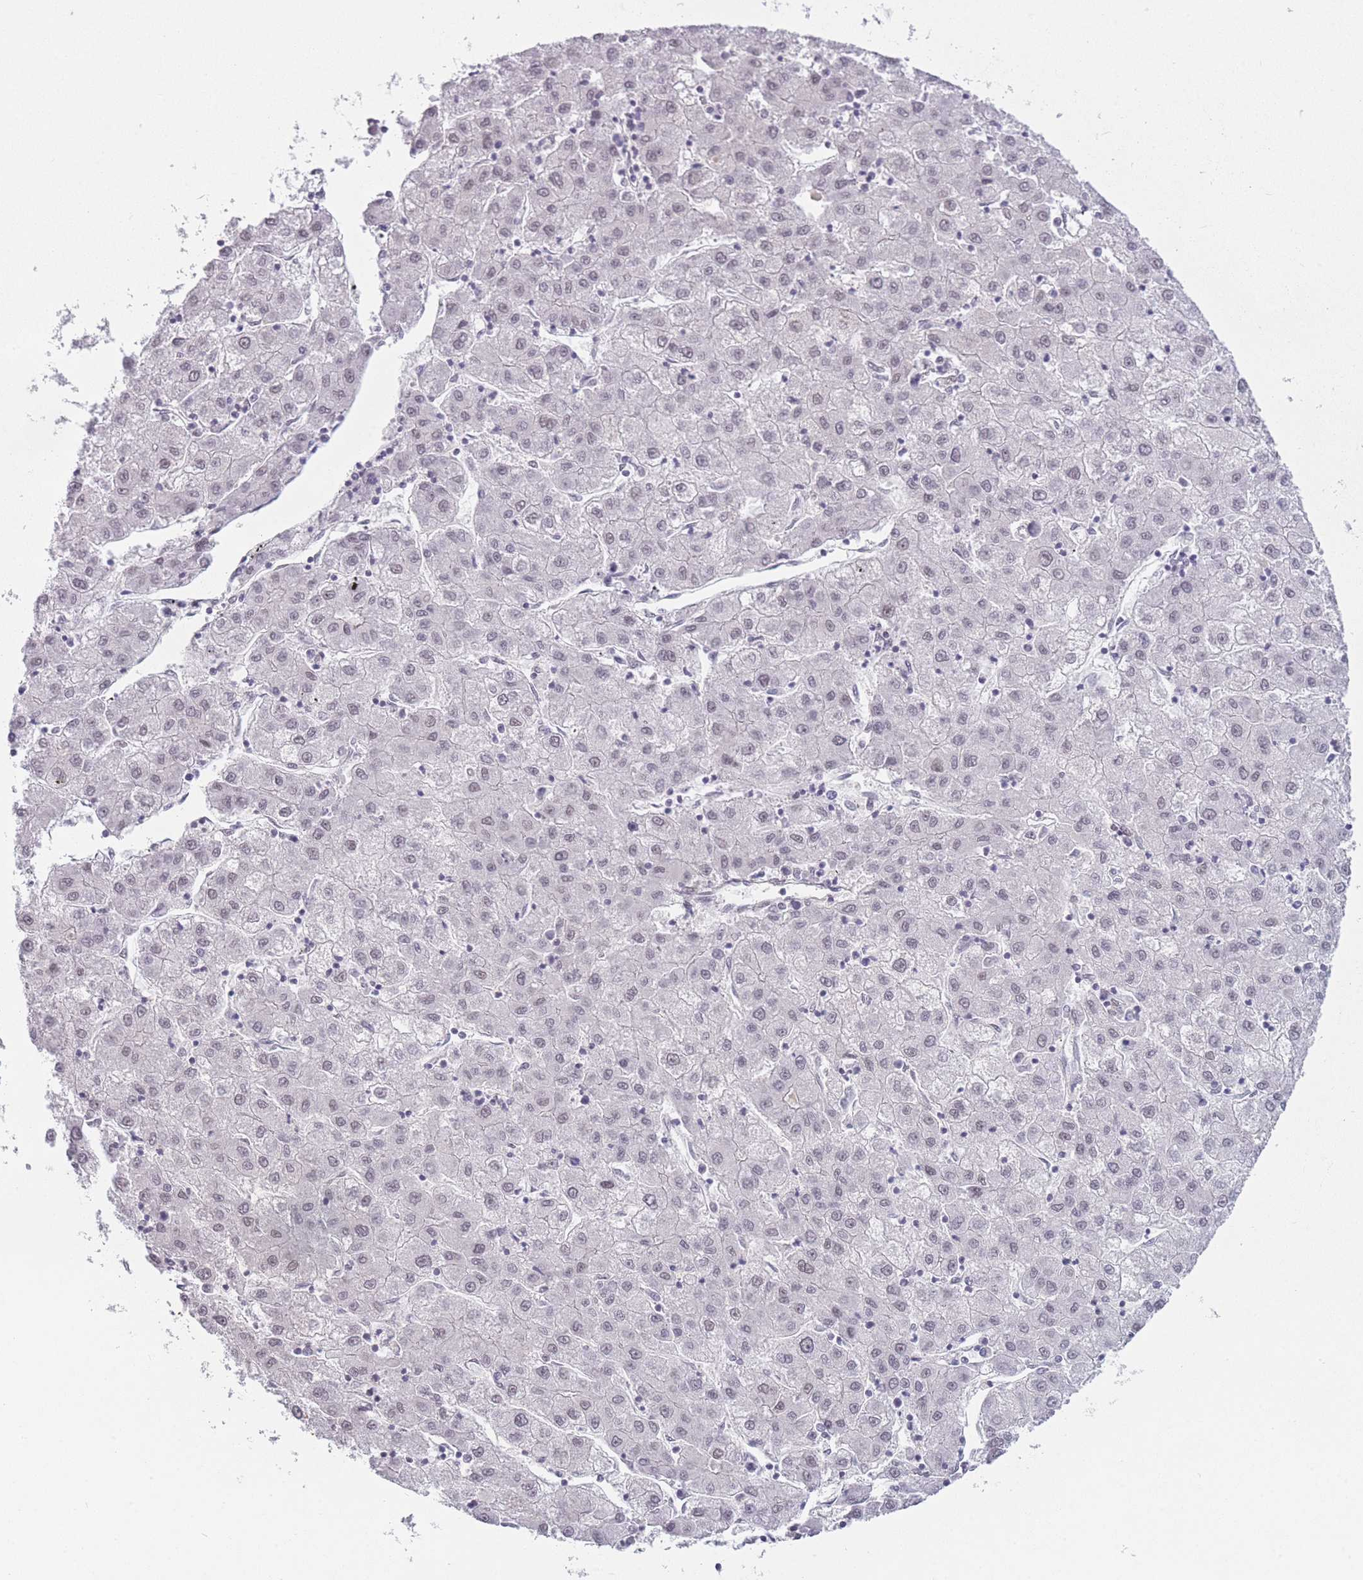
{"staining": {"intensity": "negative", "quantity": "none", "location": "none"}, "tissue": "liver cancer", "cell_type": "Tumor cells", "image_type": "cancer", "snomed": [{"axis": "morphology", "description": "Carcinoma, Hepatocellular, NOS"}, {"axis": "topography", "description": "Liver"}], "caption": "IHC photomicrograph of neoplastic tissue: human liver cancer stained with DAB (3,3'-diaminobenzidine) exhibits no significant protein staining in tumor cells. (DAB immunohistochemistry (IHC), high magnification).", "gene": "SIN3B", "patient": {"sex": "male", "age": 72}}